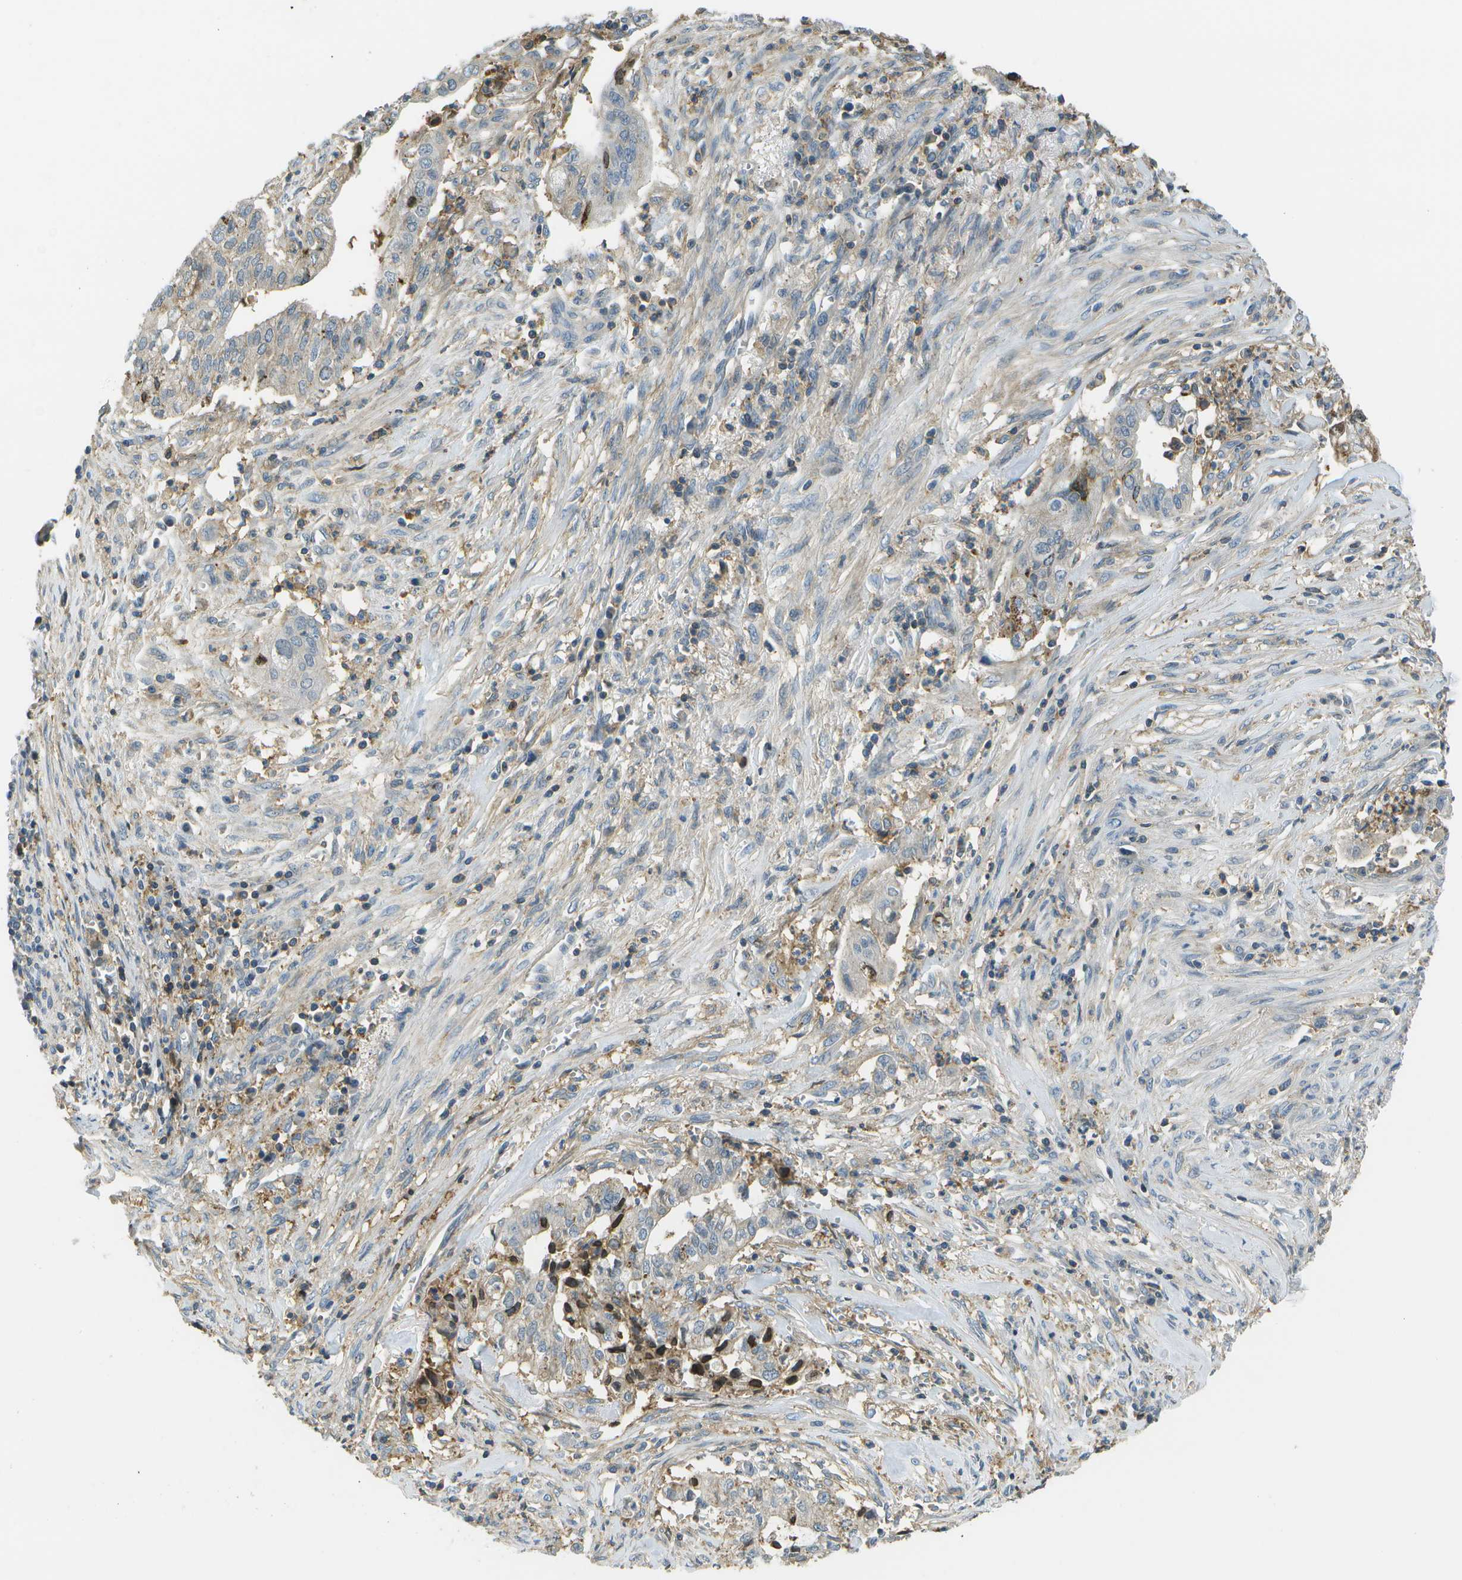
{"staining": {"intensity": "negative", "quantity": "none", "location": "none"}, "tissue": "cervical cancer", "cell_type": "Tumor cells", "image_type": "cancer", "snomed": [{"axis": "morphology", "description": "Adenocarcinoma, NOS"}, {"axis": "topography", "description": "Cervix"}], "caption": "DAB immunohistochemical staining of adenocarcinoma (cervical) displays no significant staining in tumor cells.", "gene": "LRRC66", "patient": {"sex": "female", "age": 44}}